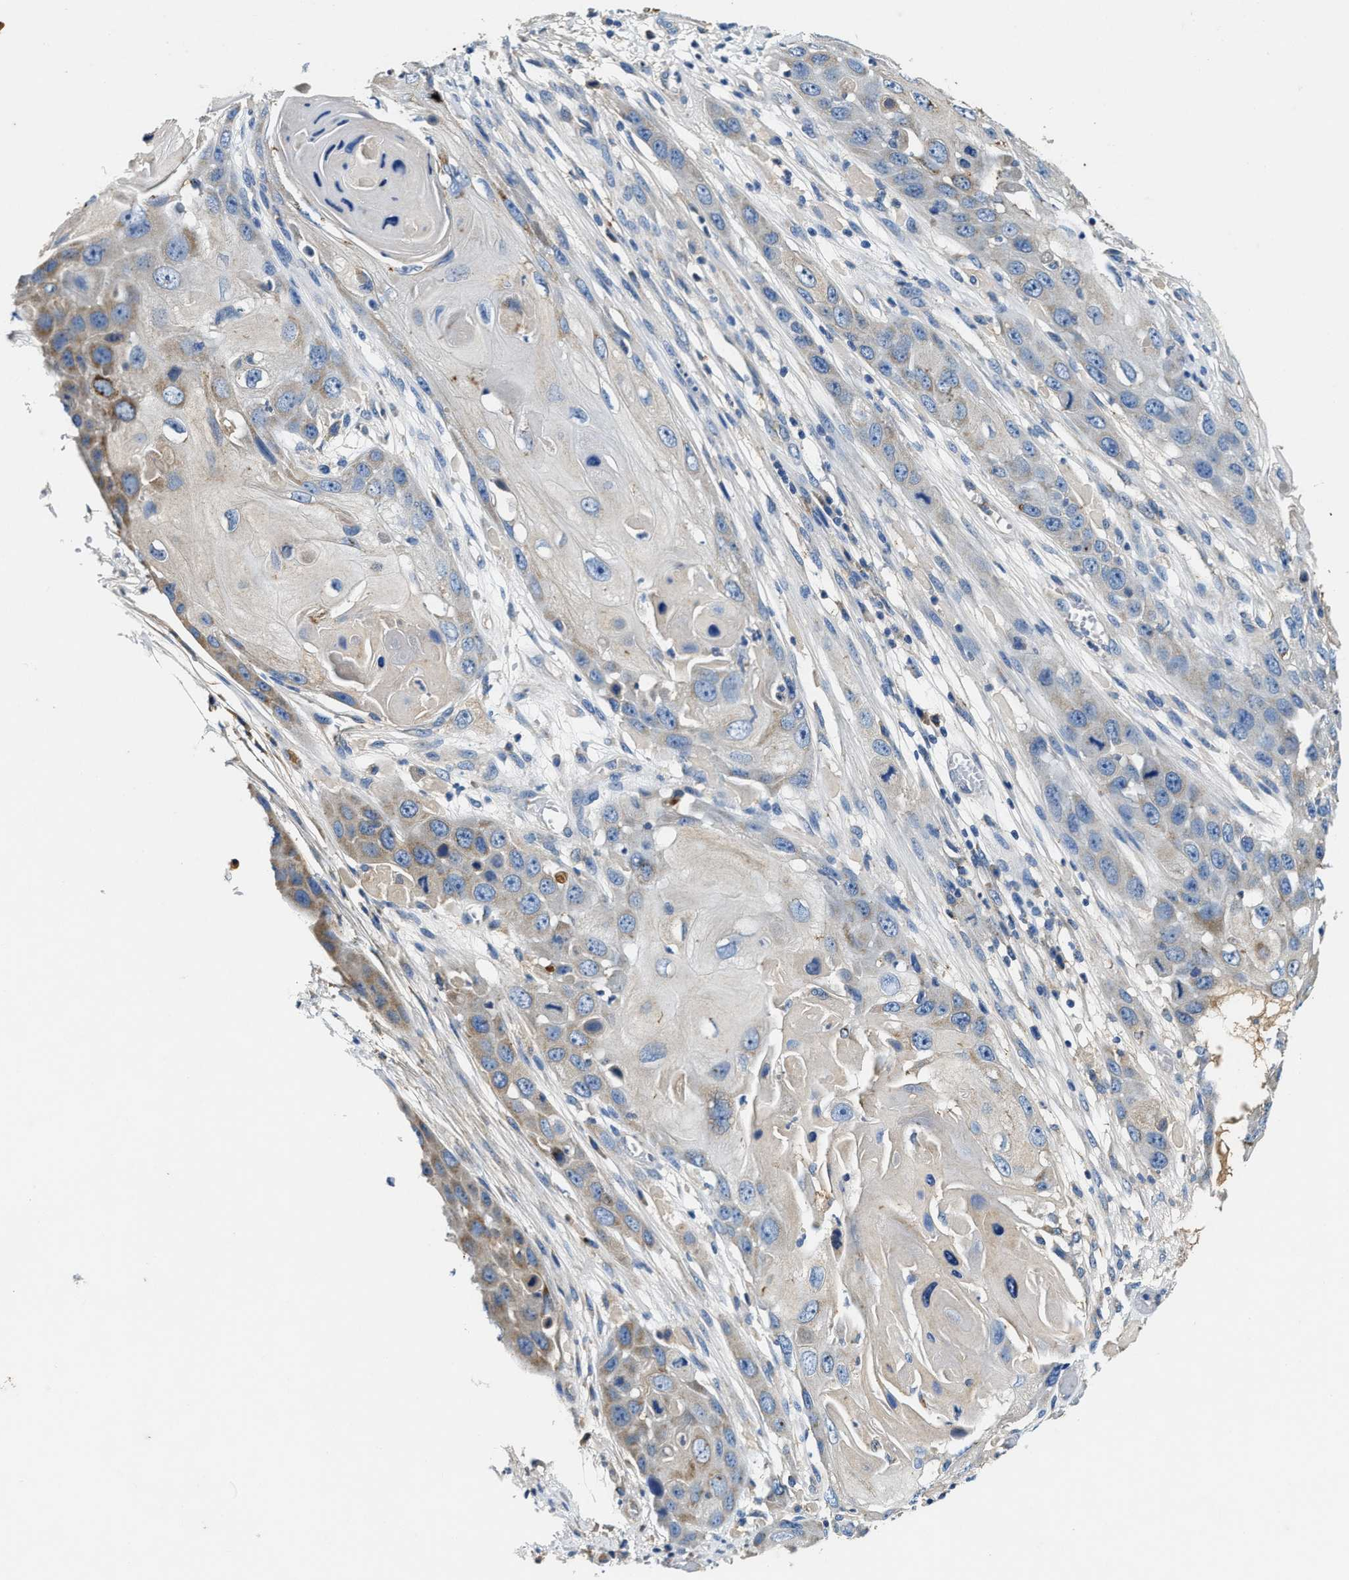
{"staining": {"intensity": "weak", "quantity": "<25%", "location": "cytoplasmic/membranous"}, "tissue": "skin cancer", "cell_type": "Tumor cells", "image_type": "cancer", "snomed": [{"axis": "morphology", "description": "Squamous cell carcinoma, NOS"}, {"axis": "topography", "description": "Skin"}], "caption": "Tumor cells show no significant positivity in skin squamous cell carcinoma.", "gene": "SLC25A25", "patient": {"sex": "male", "age": 55}}